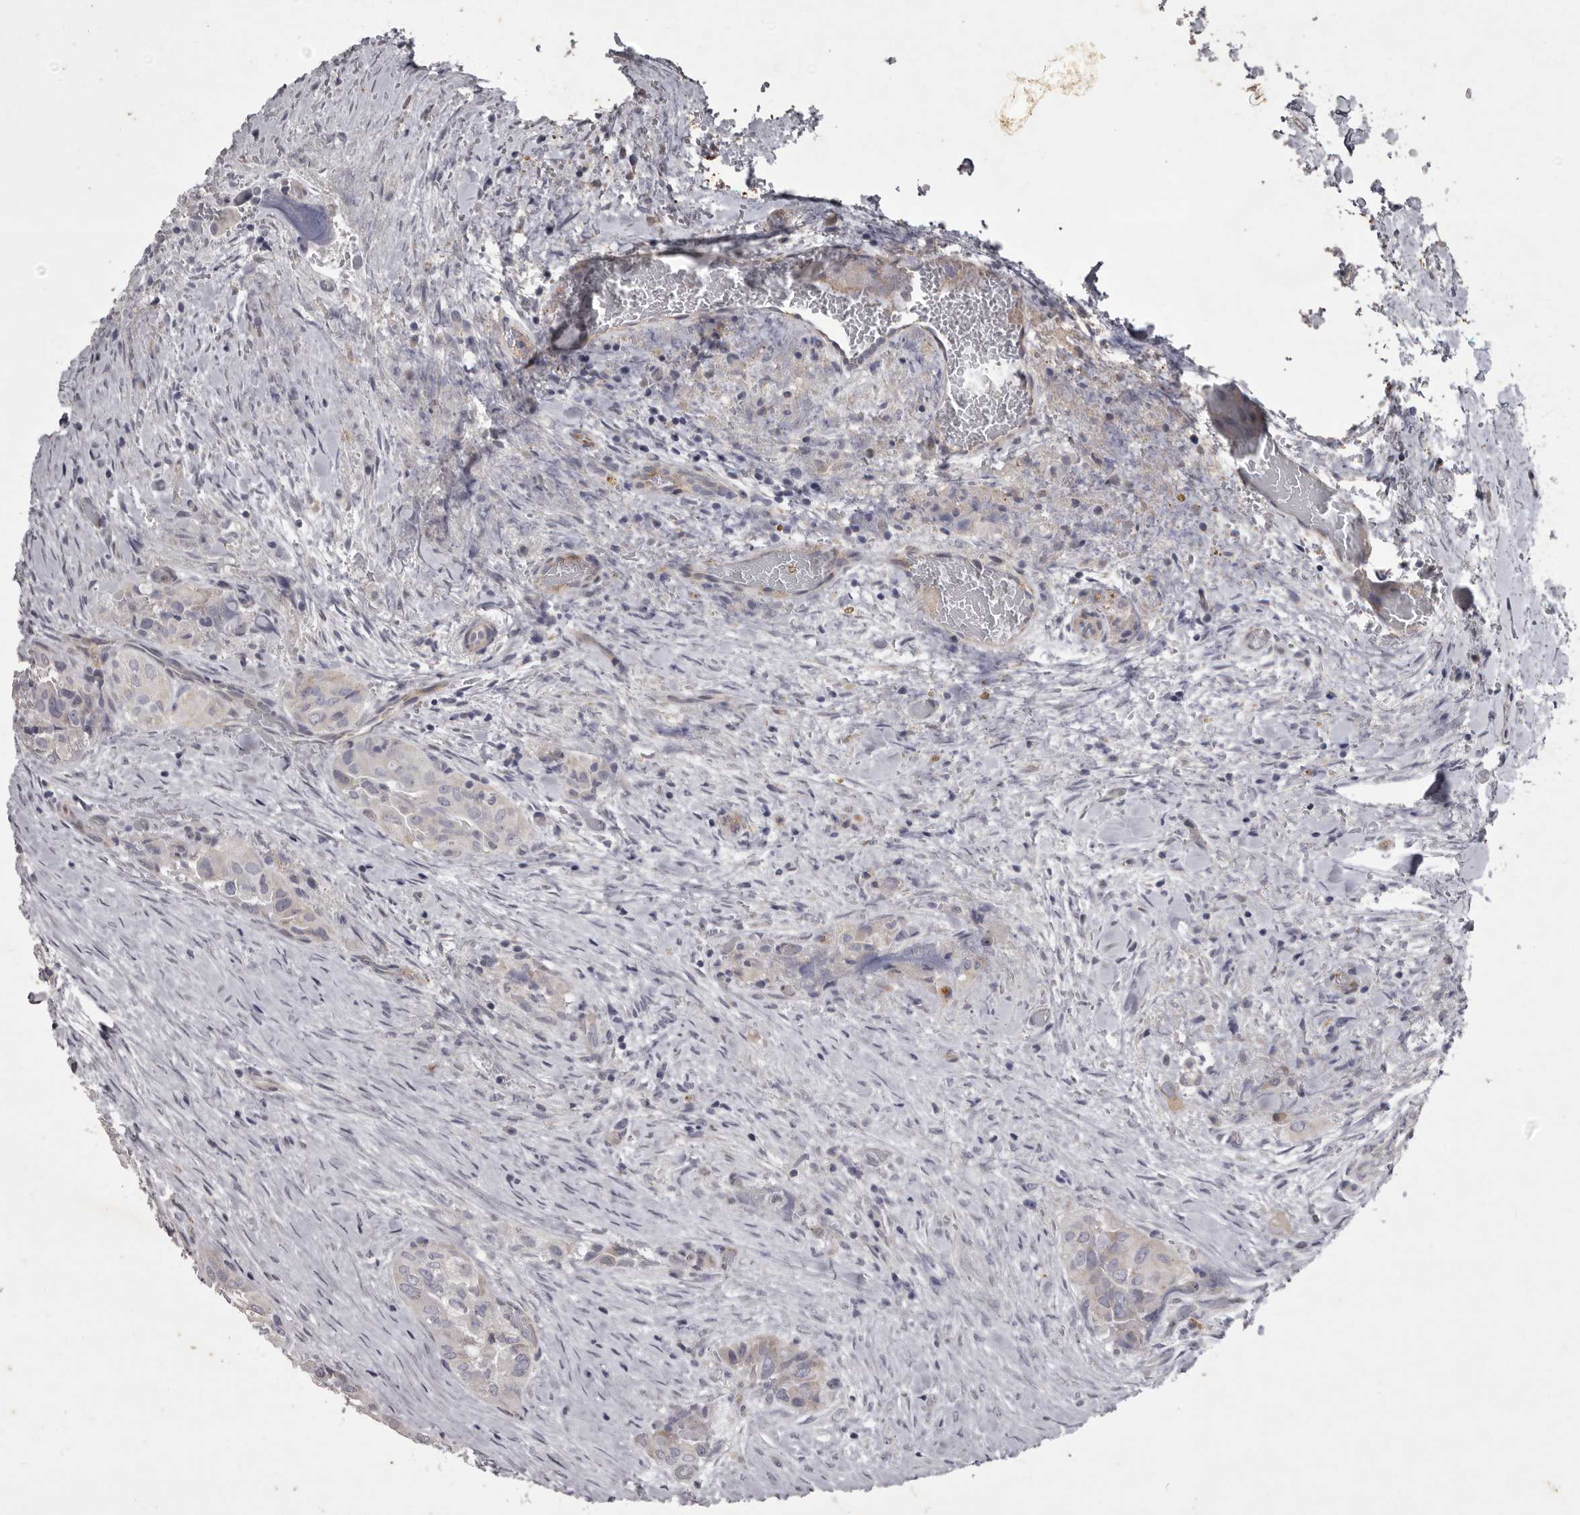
{"staining": {"intensity": "negative", "quantity": "none", "location": "none"}, "tissue": "thyroid cancer", "cell_type": "Tumor cells", "image_type": "cancer", "snomed": [{"axis": "morphology", "description": "Papillary adenocarcinoma, NOS"}, {"axis": "topography", "description": "Thyroid gland"}], "caption": "High magnification brightfield microscopy of thyroid cancer stained with DAB (3,3'-diaminobenzidine) (brown) and counterstained with hematoxylin (blue): tumor cells show no significant positivity.", "gene": "NKAIN4", "patient": {"sex": "female", "age": 59}}